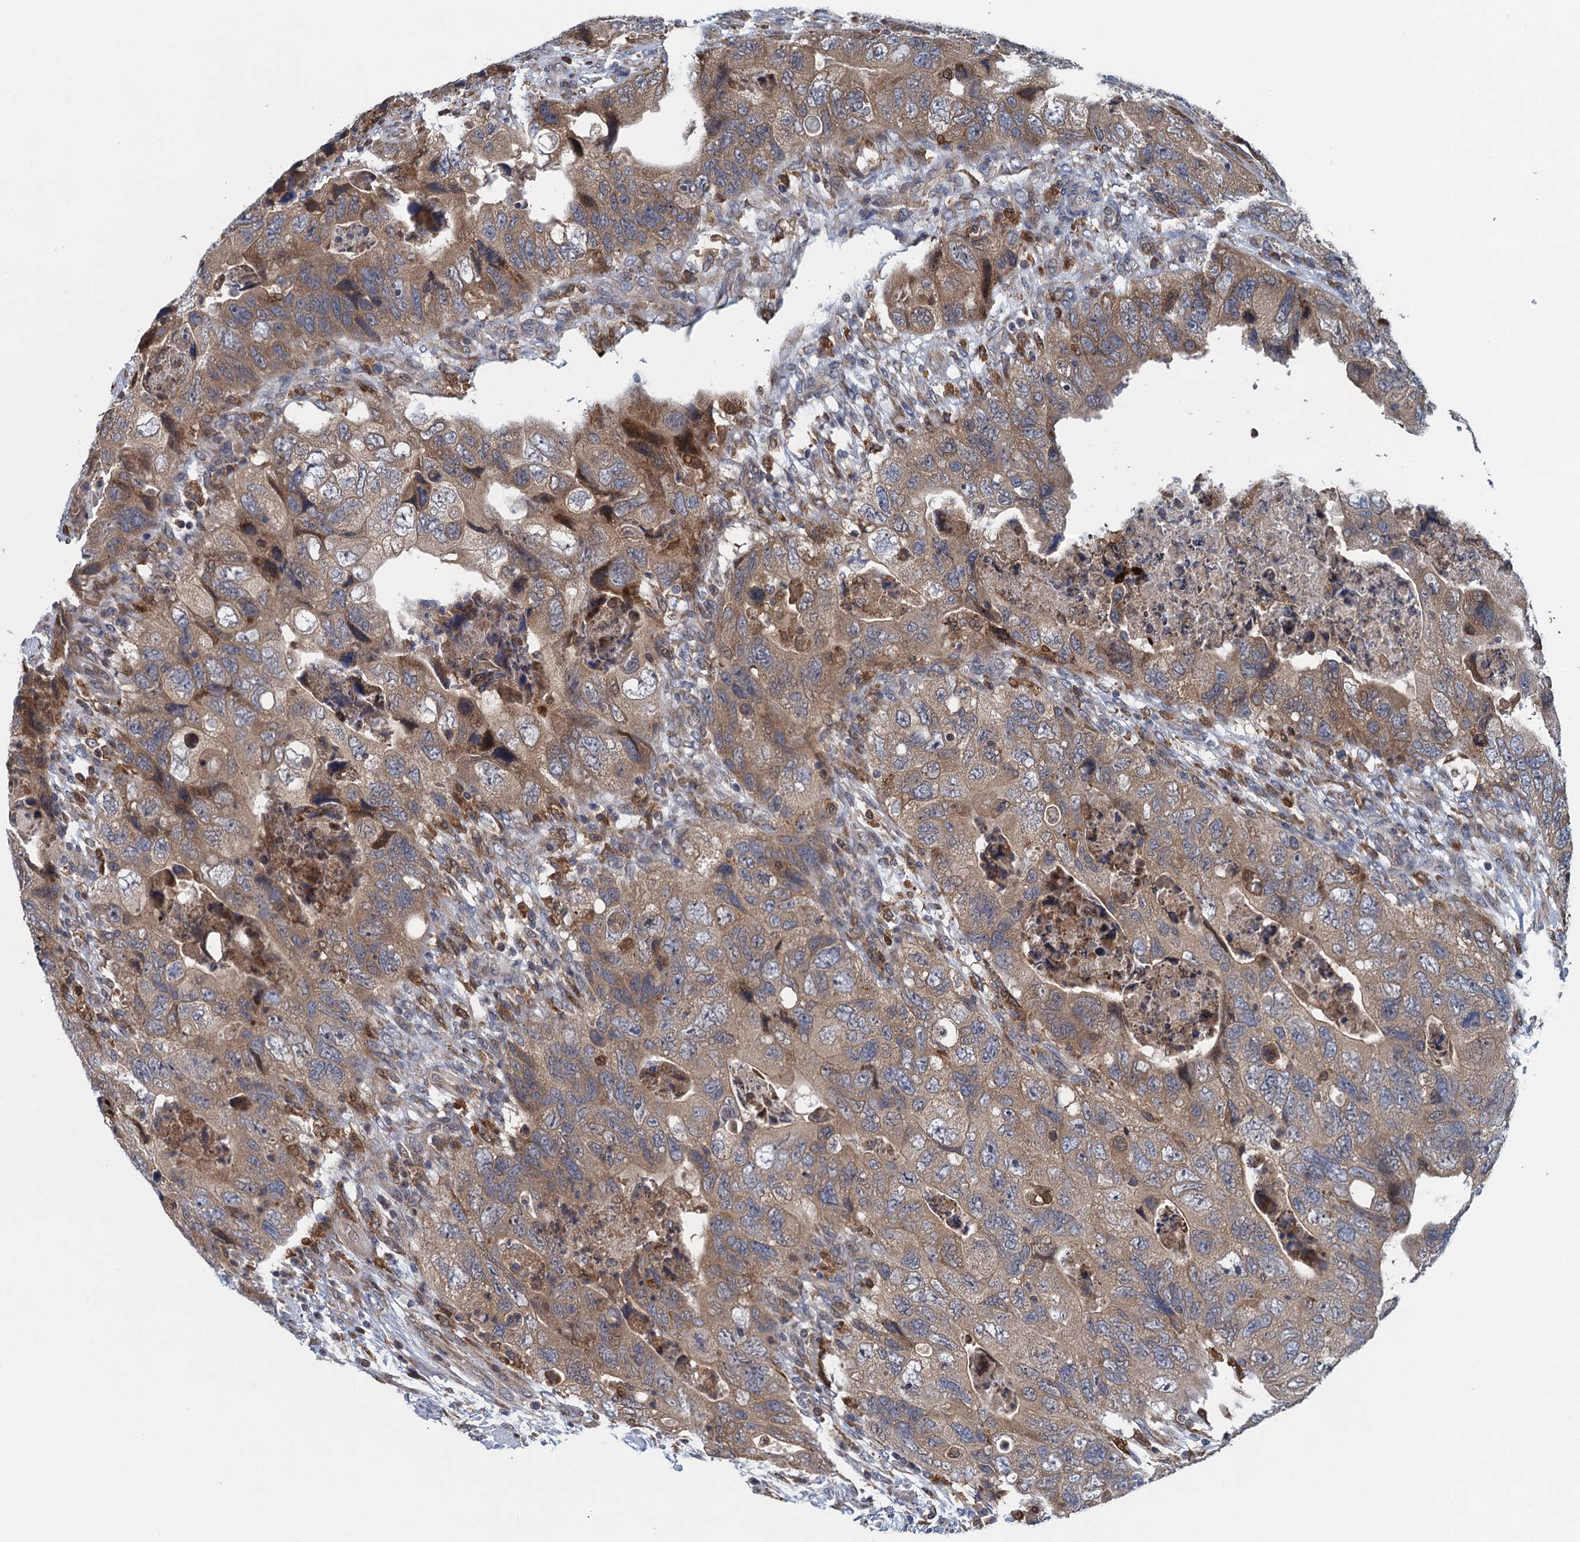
{"staining": {"intensity": "moderate", "quantity": ">75%", "location": "cytoplasmic/membranous"}, "tissue": "colorectal cancer", "cell_type": "Tumor cells", "image_type": "cancer", "snomed": [{"axis": "morphology", "description": "Adenocarcinoma, NOS"}, {"axis": "topography", "description": "Rectum"}], "caption": "Colorectal adenocarcinoma was stained to show a protein in brown. There is medium levels of moderate cytoplasmic/membranous expression in about >75% of tumor cells.", "gene": "CNTN5", "patient": {"sex": "male", "age": 63}}